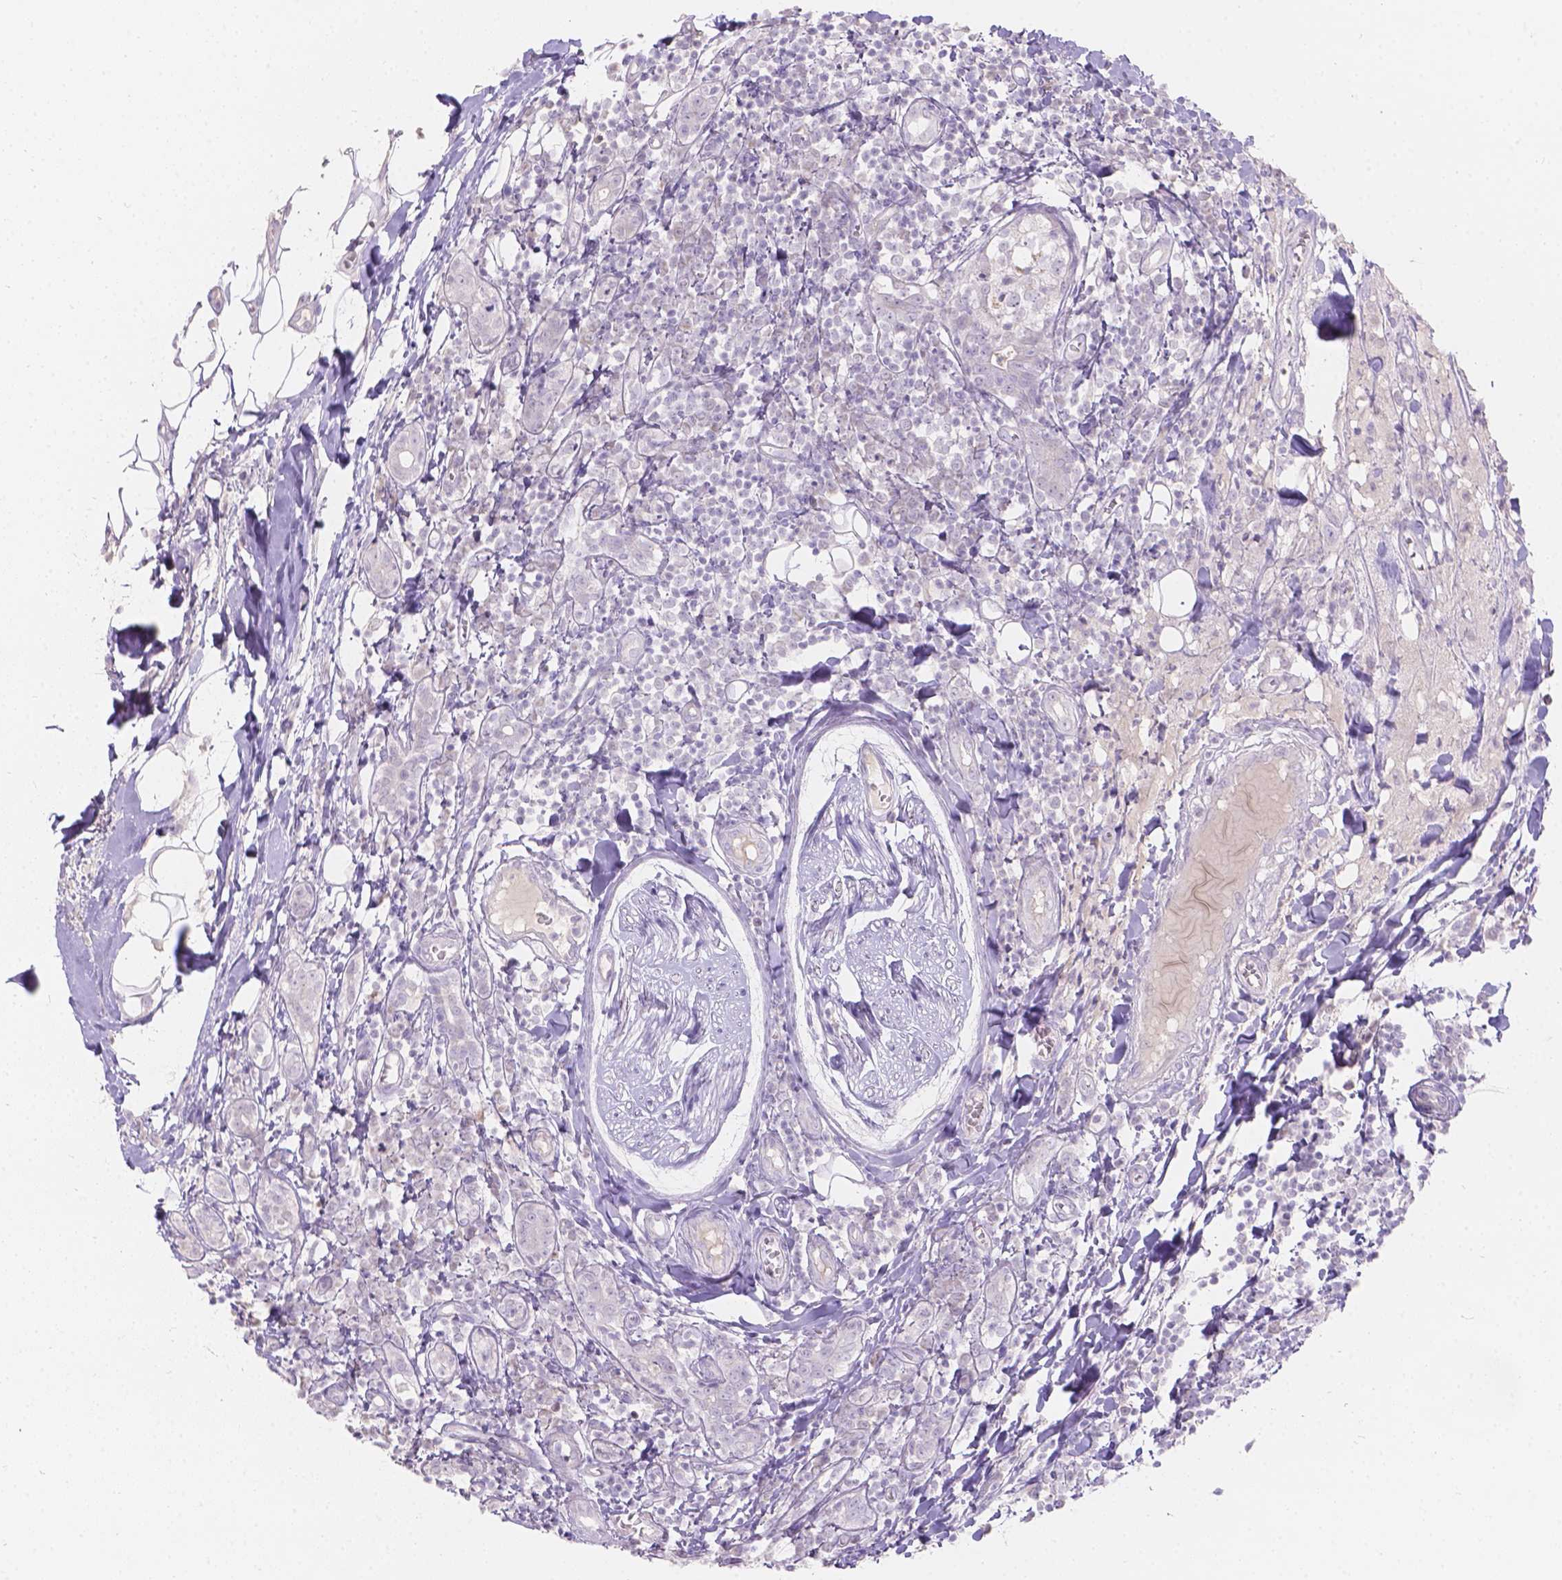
{"staining": {"intensity": "negative", "quantity": "none", "location": "none"}, "tissue": "breast cancer", "cell_type": "Tumor cells", "image_type": "cancer", "snomed": [{"axis": "morphology", "description": "Duct carcinoma"}, {"axis": "topography", "description": "Breast"}], "caption": "Tumor cells are negative for protein expression in human breast cancer (infiltrating ductal carcinoma).", "gene": "HTN3", "patient": {"sex": "female", "age": 30}}